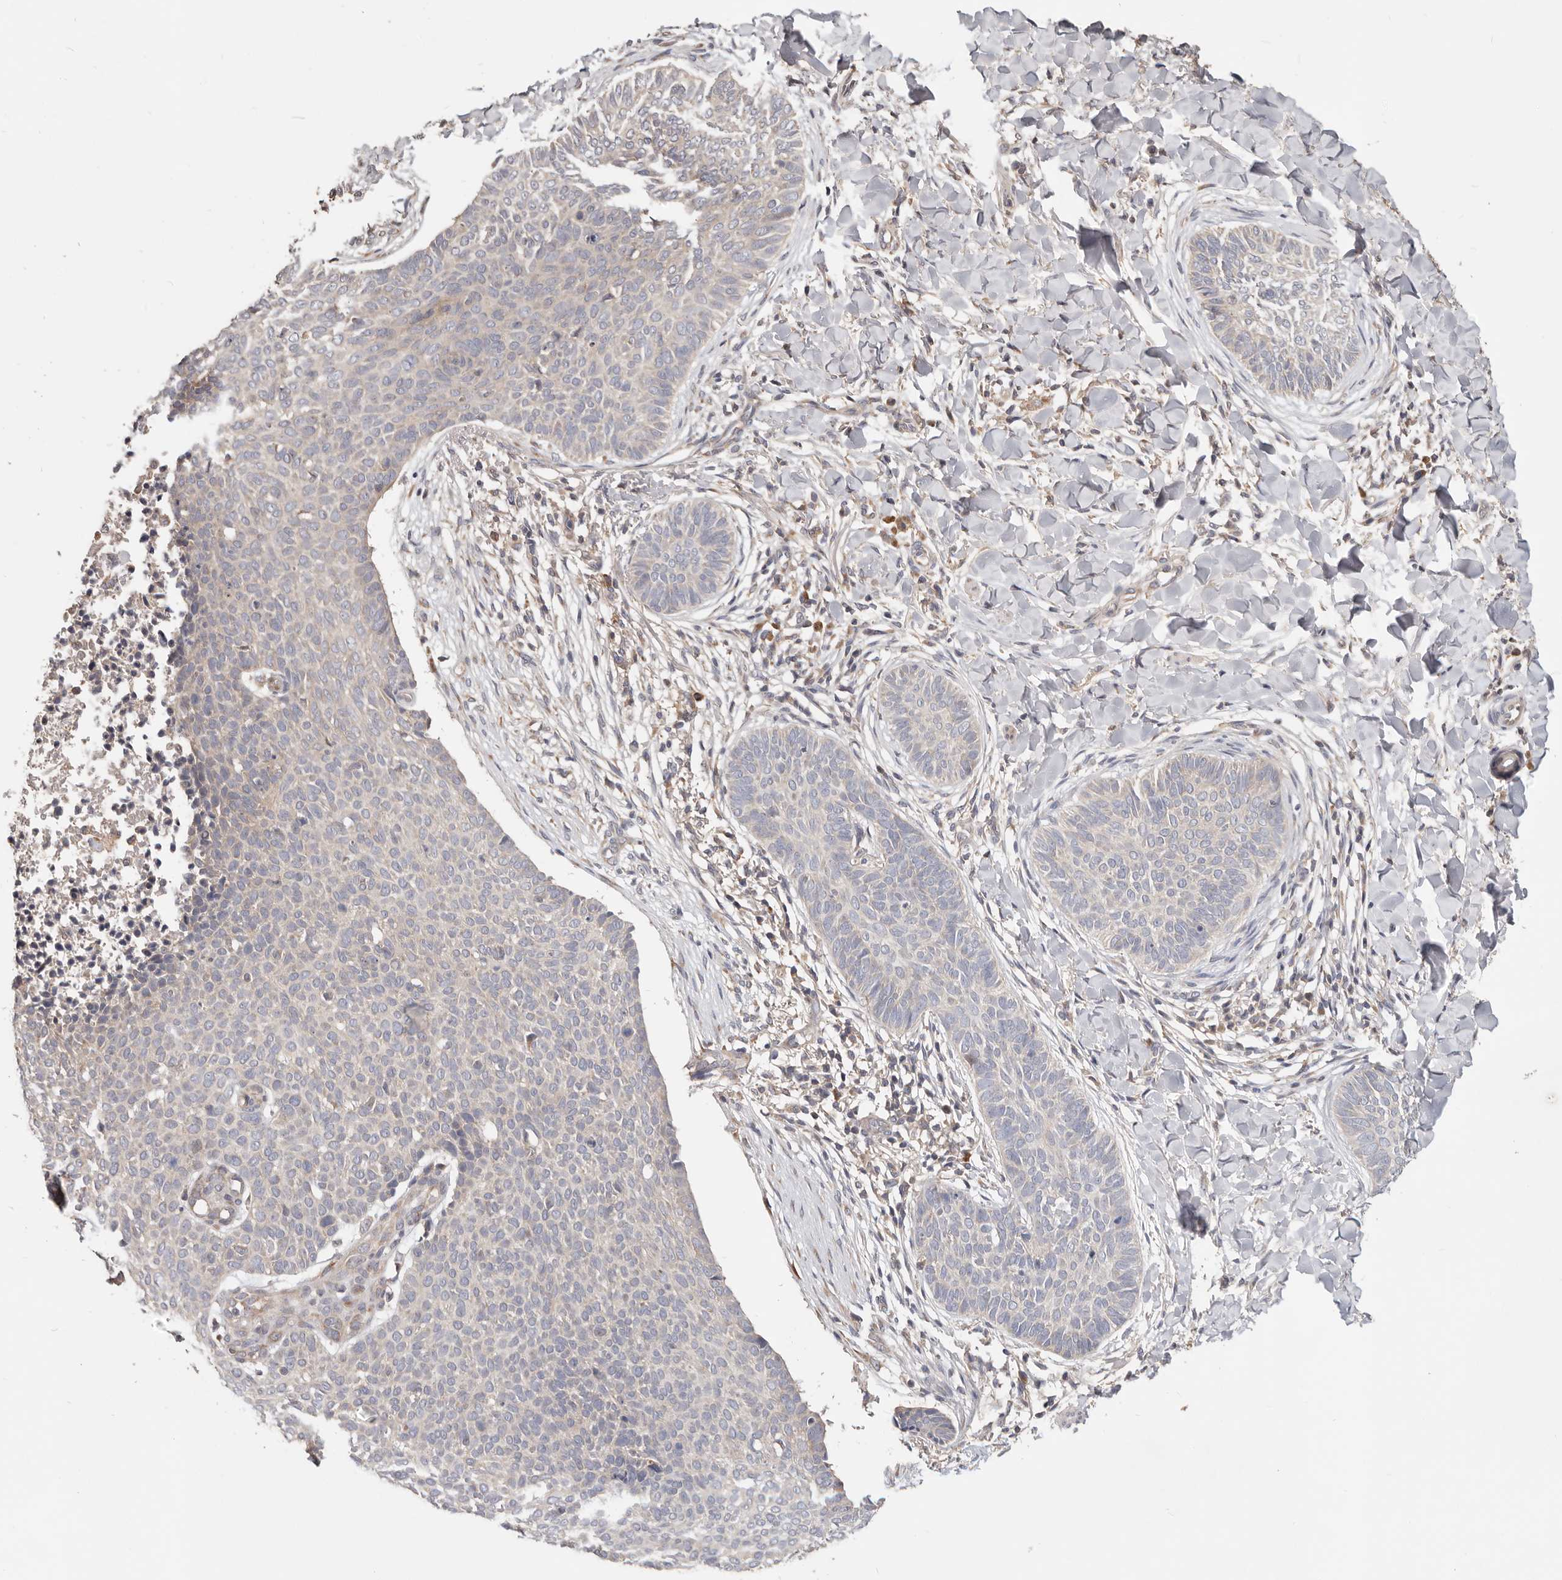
{"staining": {"intensity": "weak", "quantity": "<25%", "location": "cytoplasmic/membranous"}, "tissue": "skin cancer", "cell_type": "Tumor cells", "image_type": "cancer", "snomed": [{"axis": "morphology", "description": "Normal tissue, NOS"}, {"axis": "morphology", "description": "Basal cell carcinoma"}, {"axis": "topography", "description": "Skin"}], "caption": "The image reveals no staining of tumor cells in skin cancer (basal cell carcinoma).", "gene": "LRP6", "patient": {"sex": "male", "age": 50}}